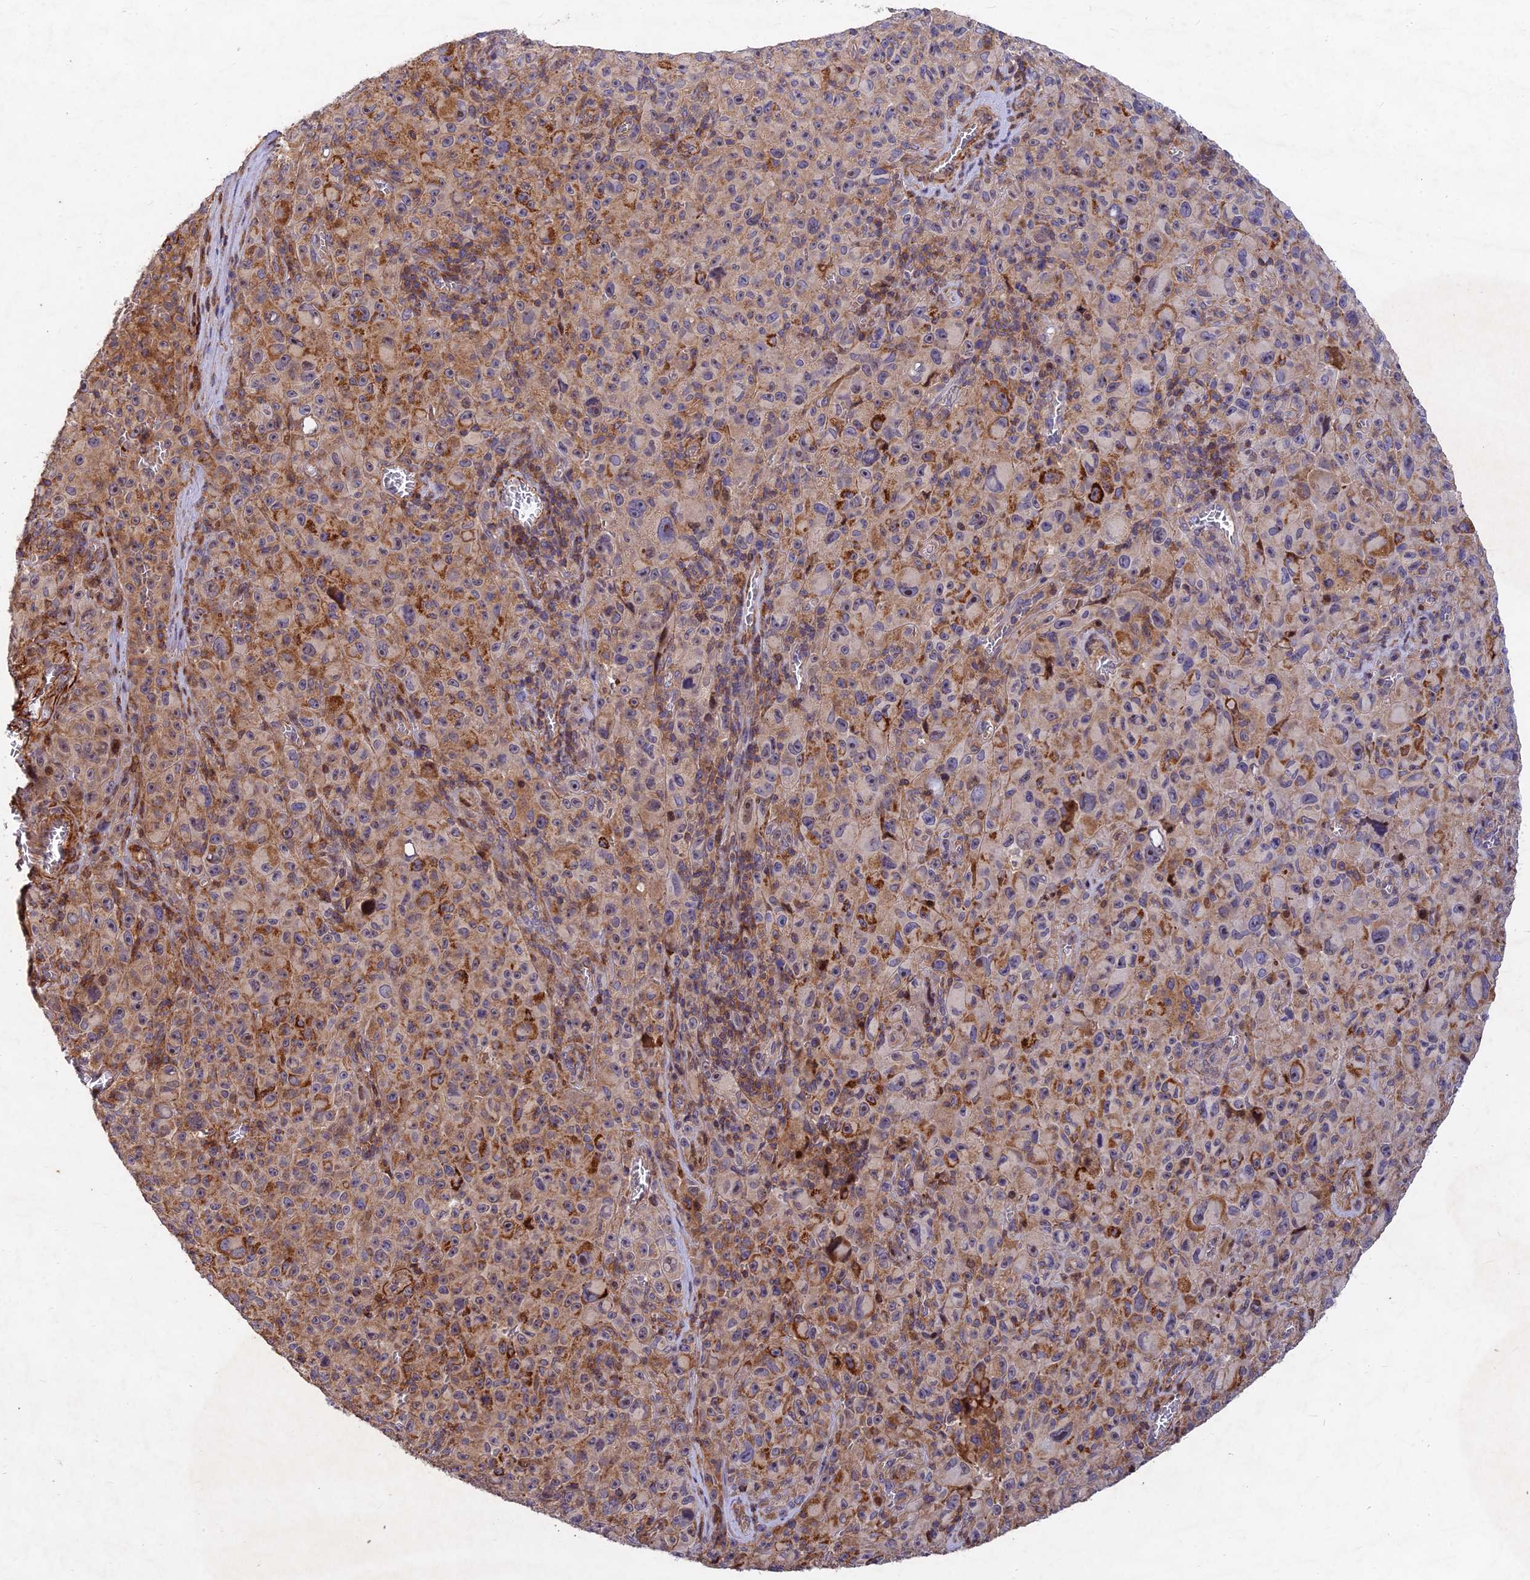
{"staining": {"intensity": "moderate", "quantity": "25%-75%", "location": "cytoplasmic/membranous"}, "tissue": "melanoma", "cell_type": "Tumor cells", "image_type": "cancer", "snomed": [{"axis": "morphology", "description": "Malignant melanoma, NOS"}, {"axis": "topography", "description": "Skin"}], "caption": "A photomicrograph of human melanoma stained for a protein exhibits moderate cytoplasmic/membranous brown staining in tumor cells.", "gene": "RELCH", "patient": {"sex": "female", "age": 82}}